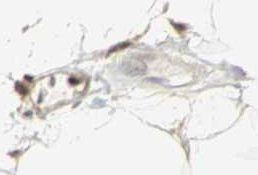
{"staining": {"intensity": "weak", "quantity": "25%-75%", "location": "cytoplasmic/membranous,nuclear"}, "tissue": "adipose tissue", "cell_type": "Adipocytes", "image_type": "normal", "snomed": [{"axis": "morphology", "description": "Normal tissue, NOS"}, {"axis": "morphology", "description": "Duct carcinoma"}, {"axis": "topography", "description": "Breast"}, {"axis": "topography", "description": "Adipose tissue"}], "caption": "Protein analysis of benign adipose tissue reveals weak cytoplasmic/membranous,nuclear expression in approximately 25%-75% of adipocytes.", "gene": "SMARCA5", "patient": {"sex": "female", "age": 37}}